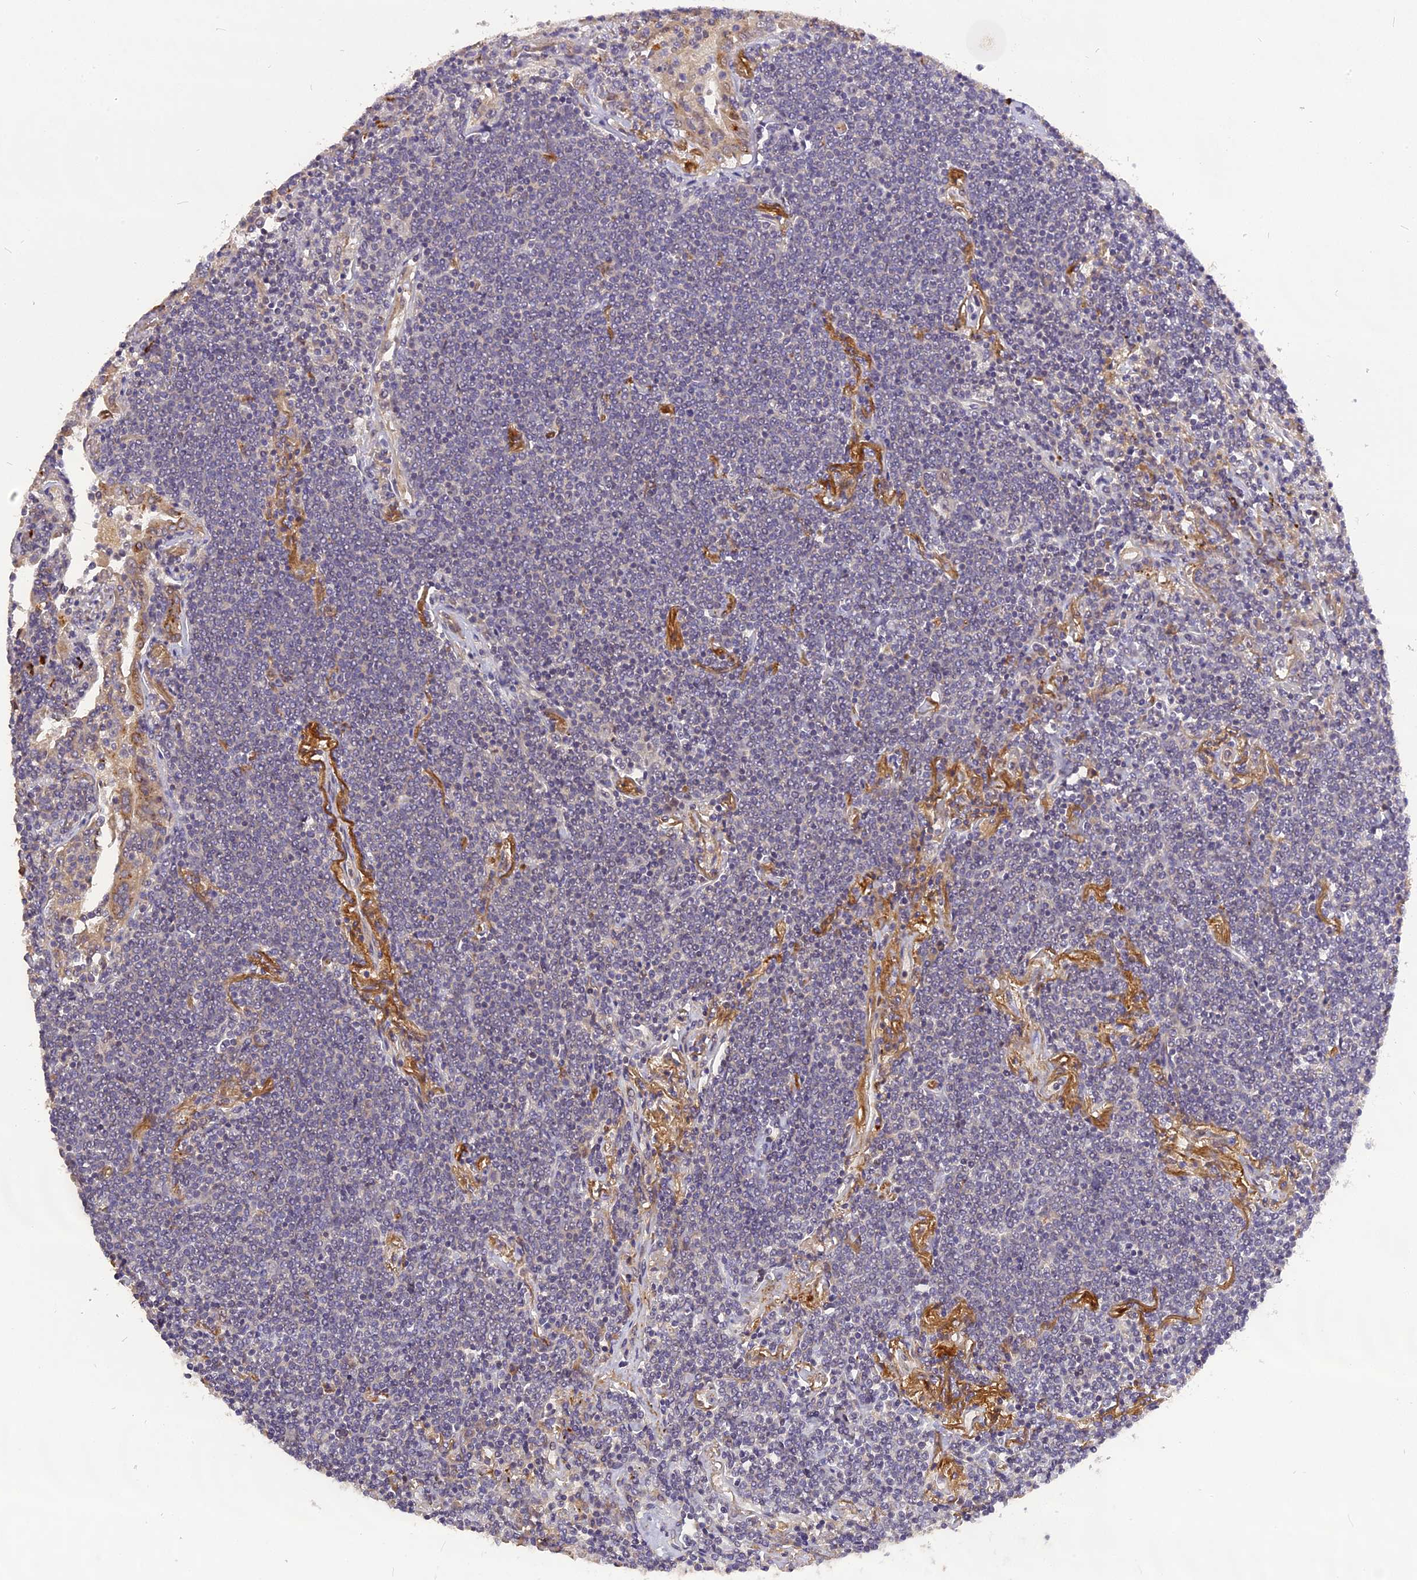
{"staining": {"intensity": "negative", "quantity": "none", "location": "none"}, "tissue": "lymphoma", "cell_type": "Tumor cells", "image_type": "cancer", "snomed": [{"axis": "morphology", "description": "Malignant lymphoma, non-Hodgkin's type, Low grade"}, {"axis": "topography", "description": "Lung"}], "caption": "This is an immunohistochemistry image of human lymphoma. There is no positivity in tumor cells.", "gene": "FNIP2", "patient": {"sex": "female", "age": 71}}